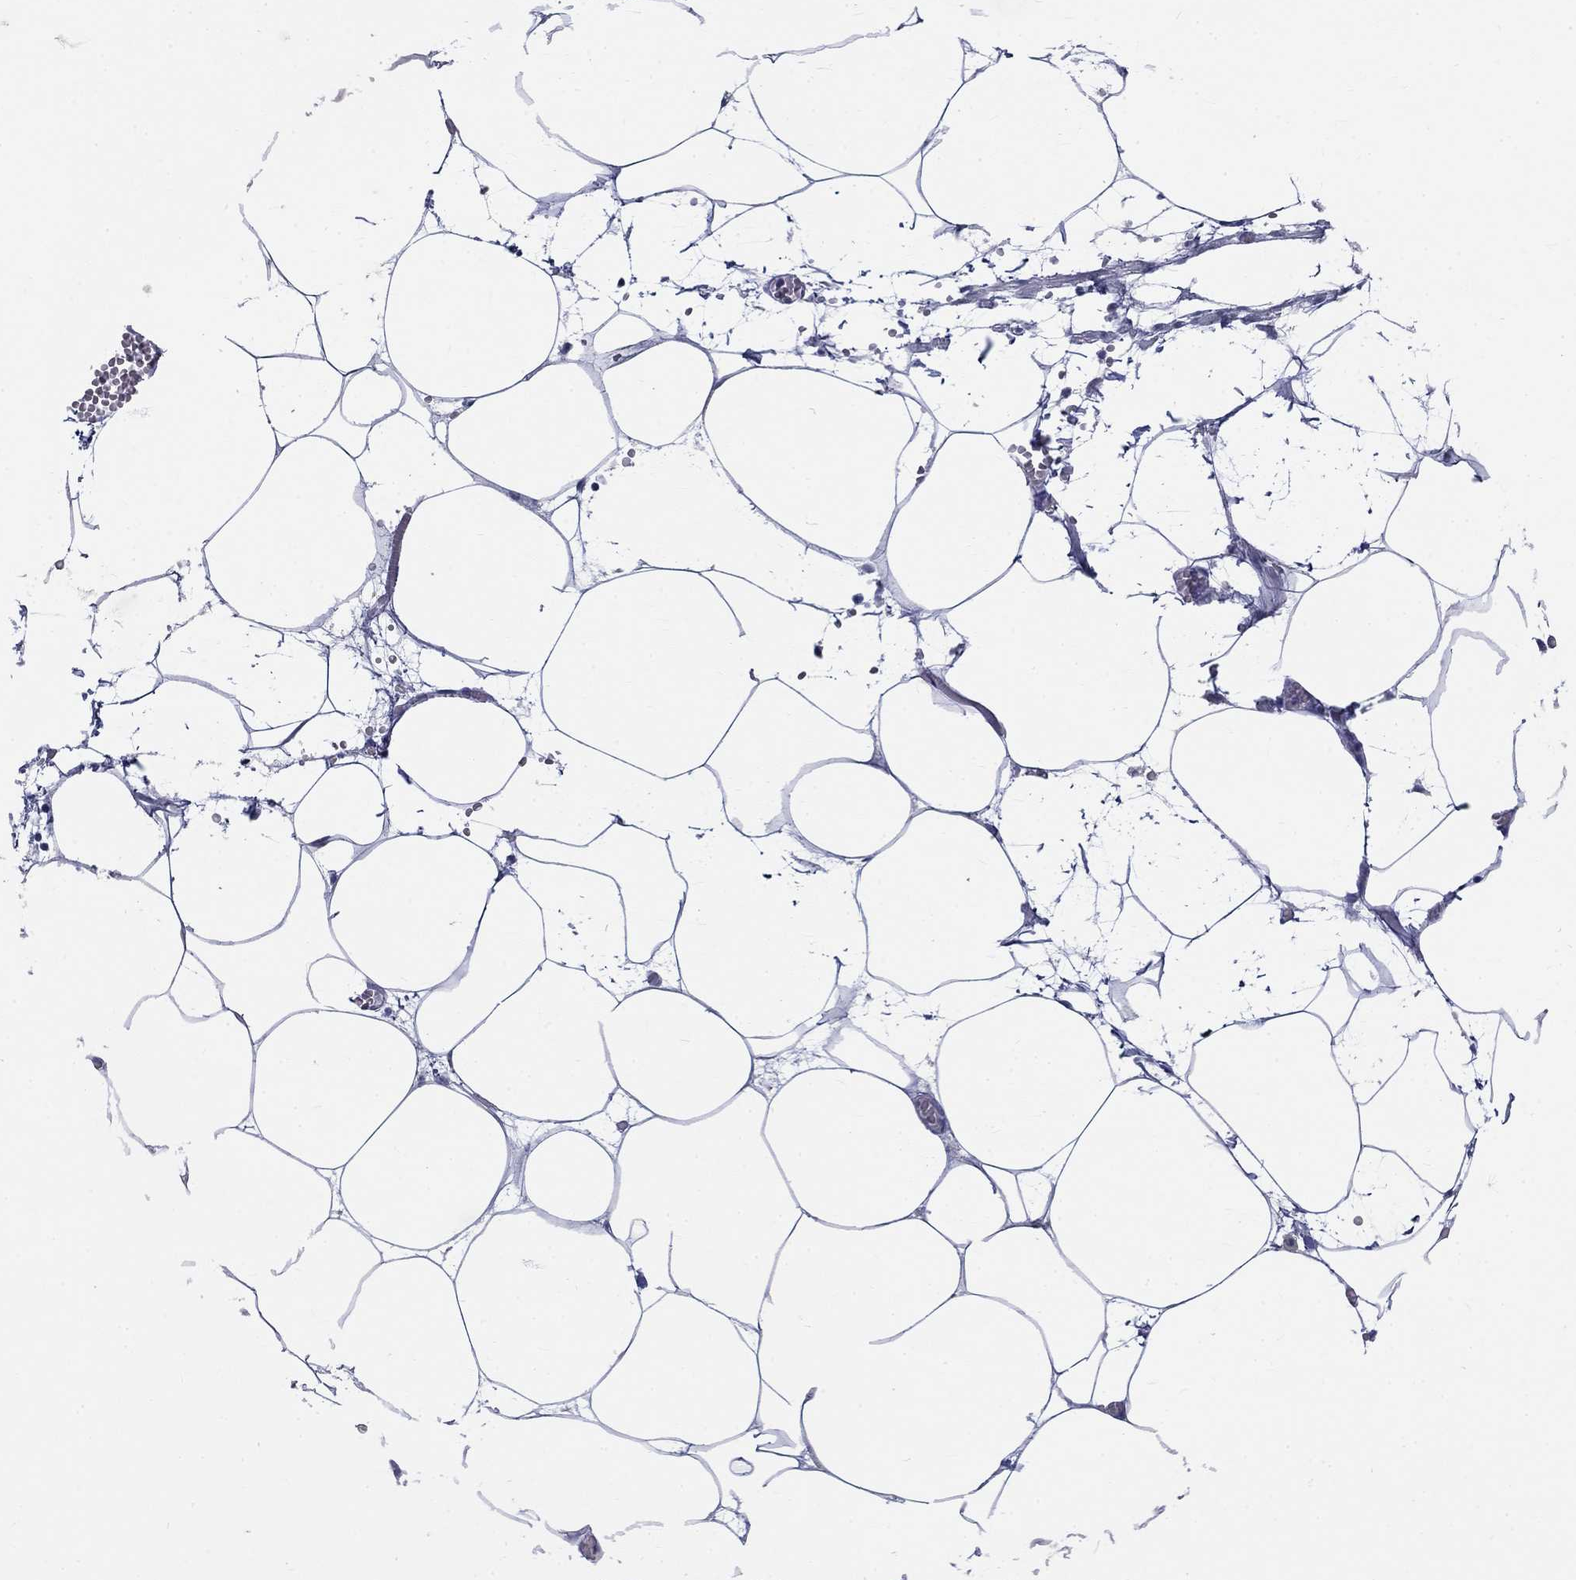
{"staining": {"intensity": "negative", "quantity": "none", "location": "none"}, "tissue": "adipose tissue", "cell_type": "Adipocytes", "image_type": "normal", "snomed": [{"axis": "morphology", "description": "Normal tissue, NOS"}, {"axis": "topography", "description": "Adipose tissue"}, {"axis": "topography", "description": "Pancreas"}, {"axis": "topography", "description": "Peripheral nerve tissue"}], "caption": "Adipose tissue stained for a protein using IHC exhibits no staining adipocytes.", "gene": "EGFLAM", "patient": {"sex": "female", "age": 58}}